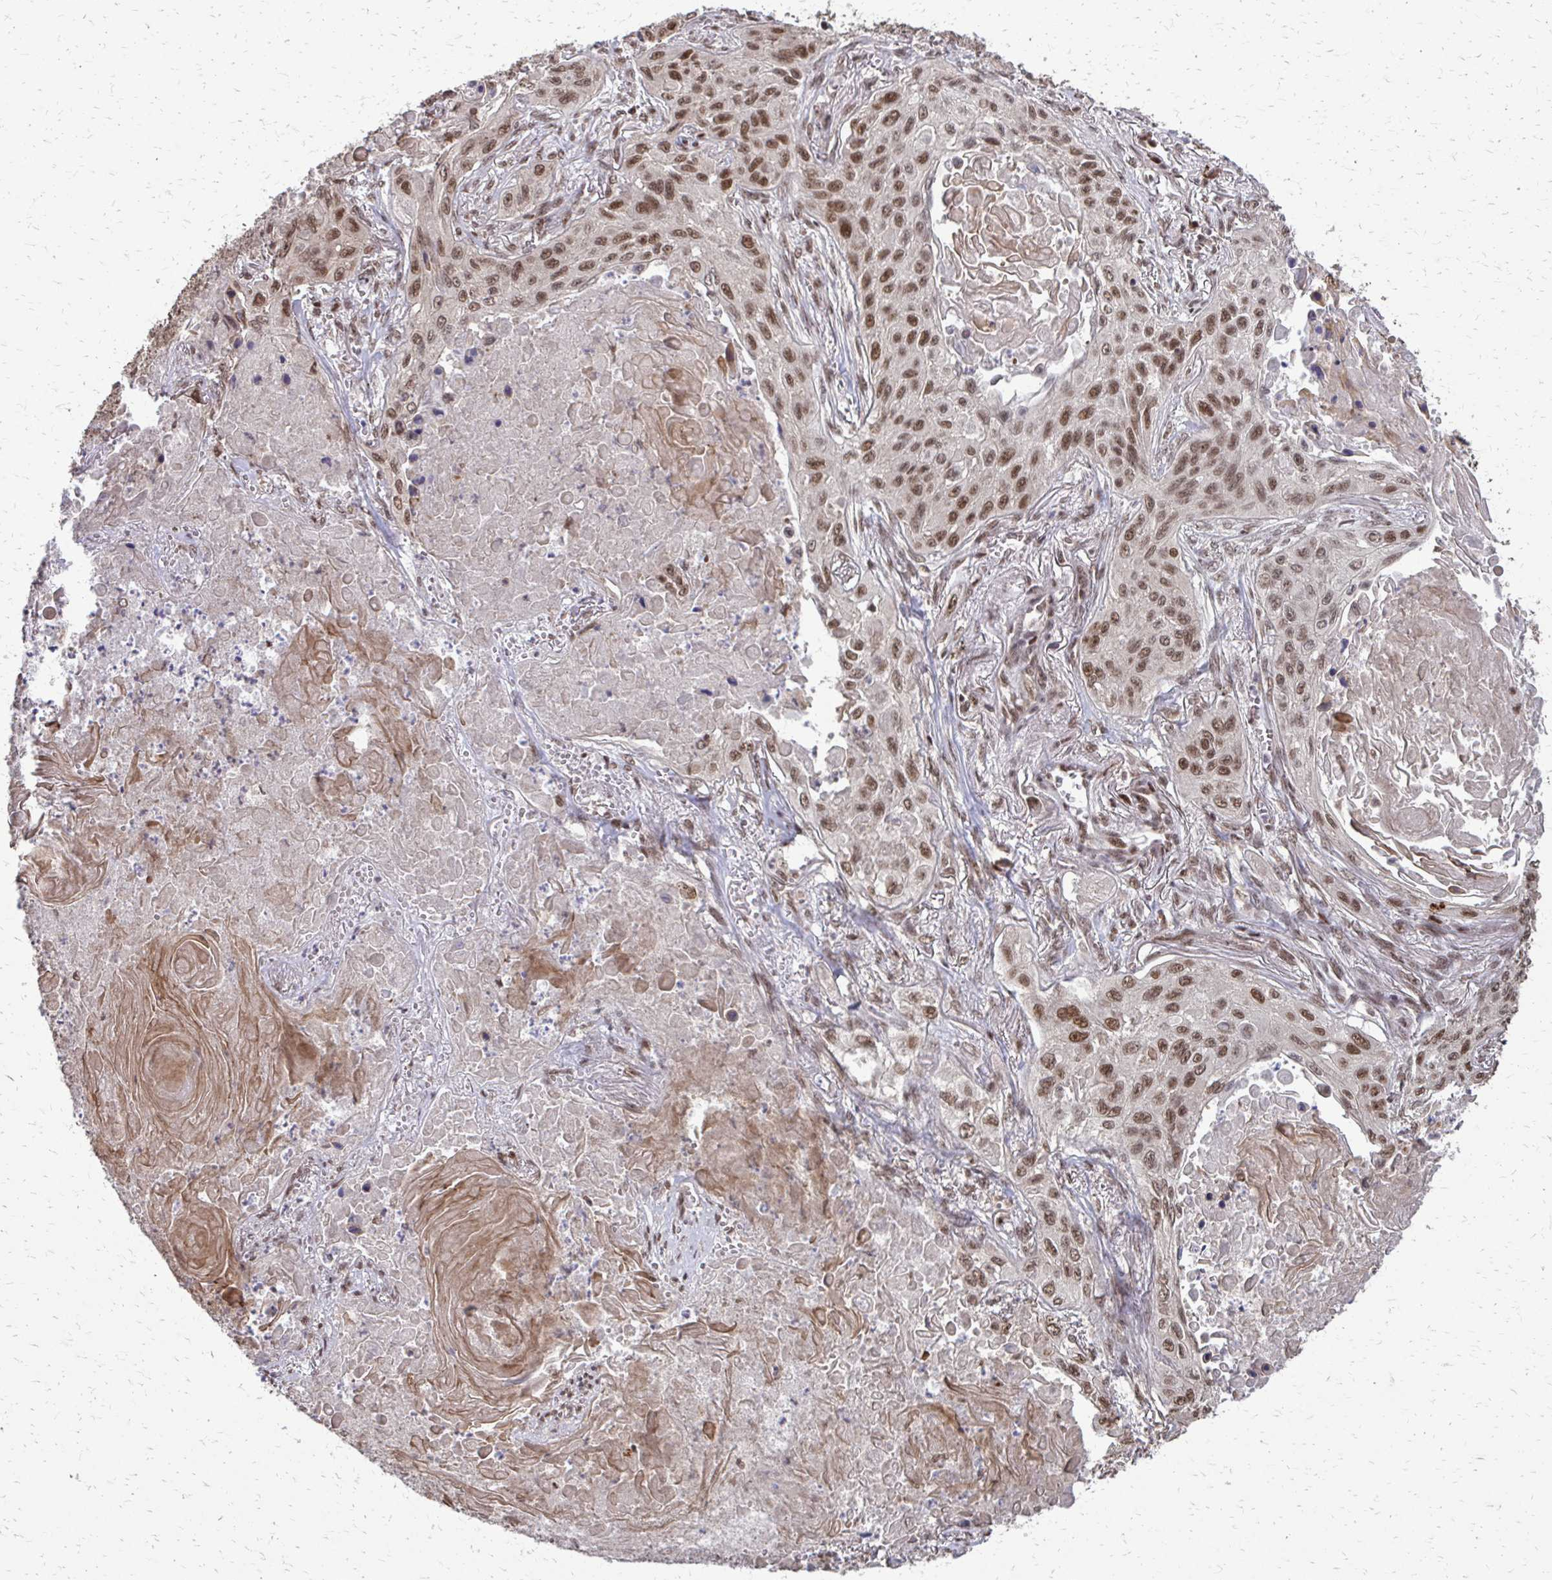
{"staining": {"intensity": "moderate", "quantity": ">75%", "location": "nuclear"}, "tissue": "lung cancer", "cell_type": "Tumor cells", "image_type": "cancer", "snomed": [{"axis": "morphology", "description": "Squamous cell carcinoma, NOS"}, {"axis": "topography", "description": "Lung"}], "caption": "Squamous cell carcinoma (lung) stained with DAB (3,3'-diaminobenzidine) IHC shows medium levels of moderate nuclear expression in about >75% of tumor cells. (Stains: DAB in brown, nuclei in blue, Microscopy: brightfield microscopy at high magnification).", "gene": "SS18", "patient": {"sex": "male", "age": 75}}